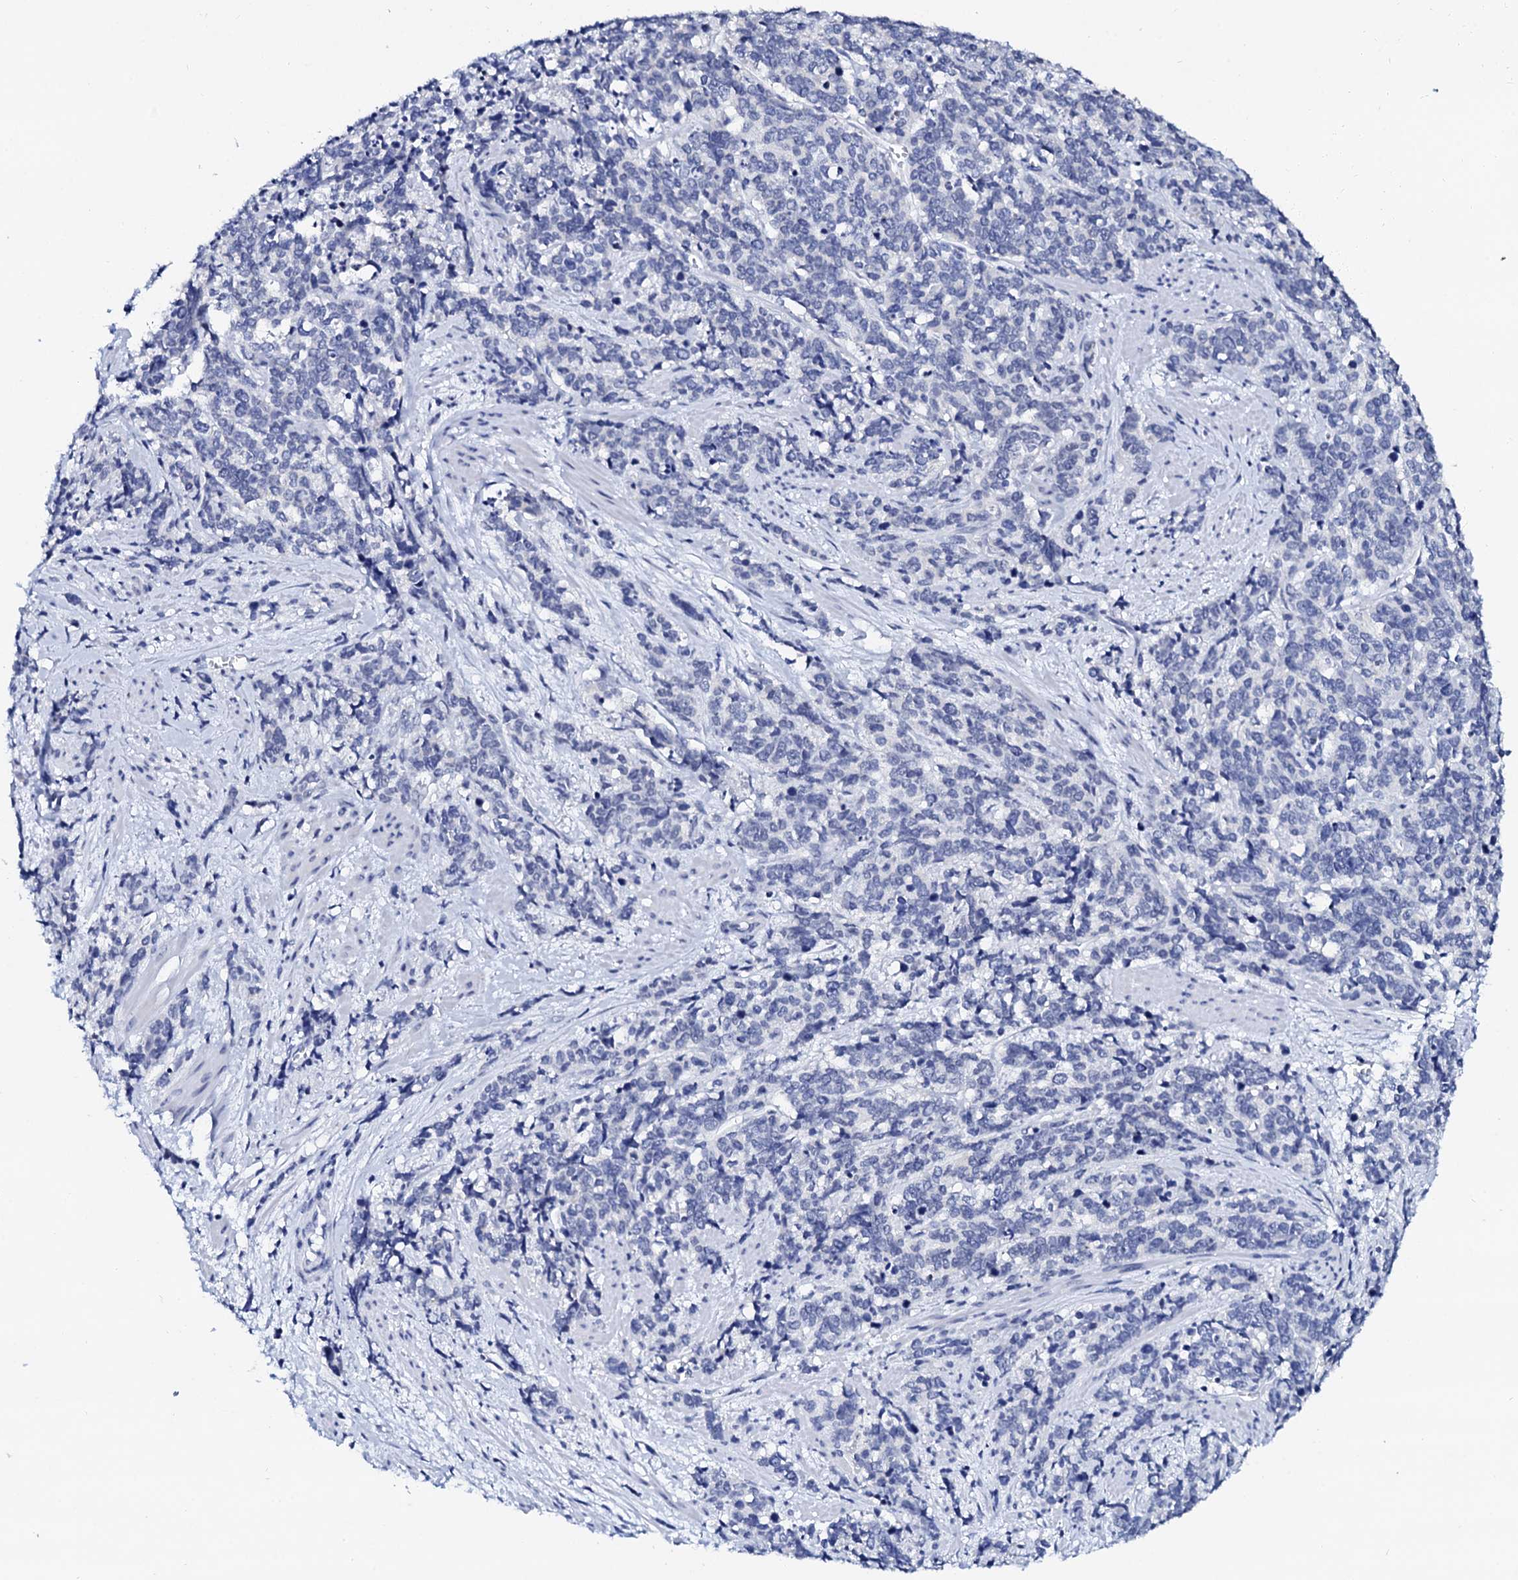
{"staining": {"intensity": "negative", "quantity": "none", "location": "none"}, "tissue": "cervical cancer", "cell_type": "Tumor cells", "image_type": "cancer", "snomed": [{"axis": "morphology", "description": "Squamous cell carcinoma, NOS"}, {"axis": "topography", "description": "Cervix"}], "caption": "High power microscopy image of an immunohistochemistry (IHC) photomicrograph of squamous cell carcinoma (cervical), revealing no significant positivity in tumor cells.", "gene": "SPATA19", "patient": {"sex": "female", "age": 60}}